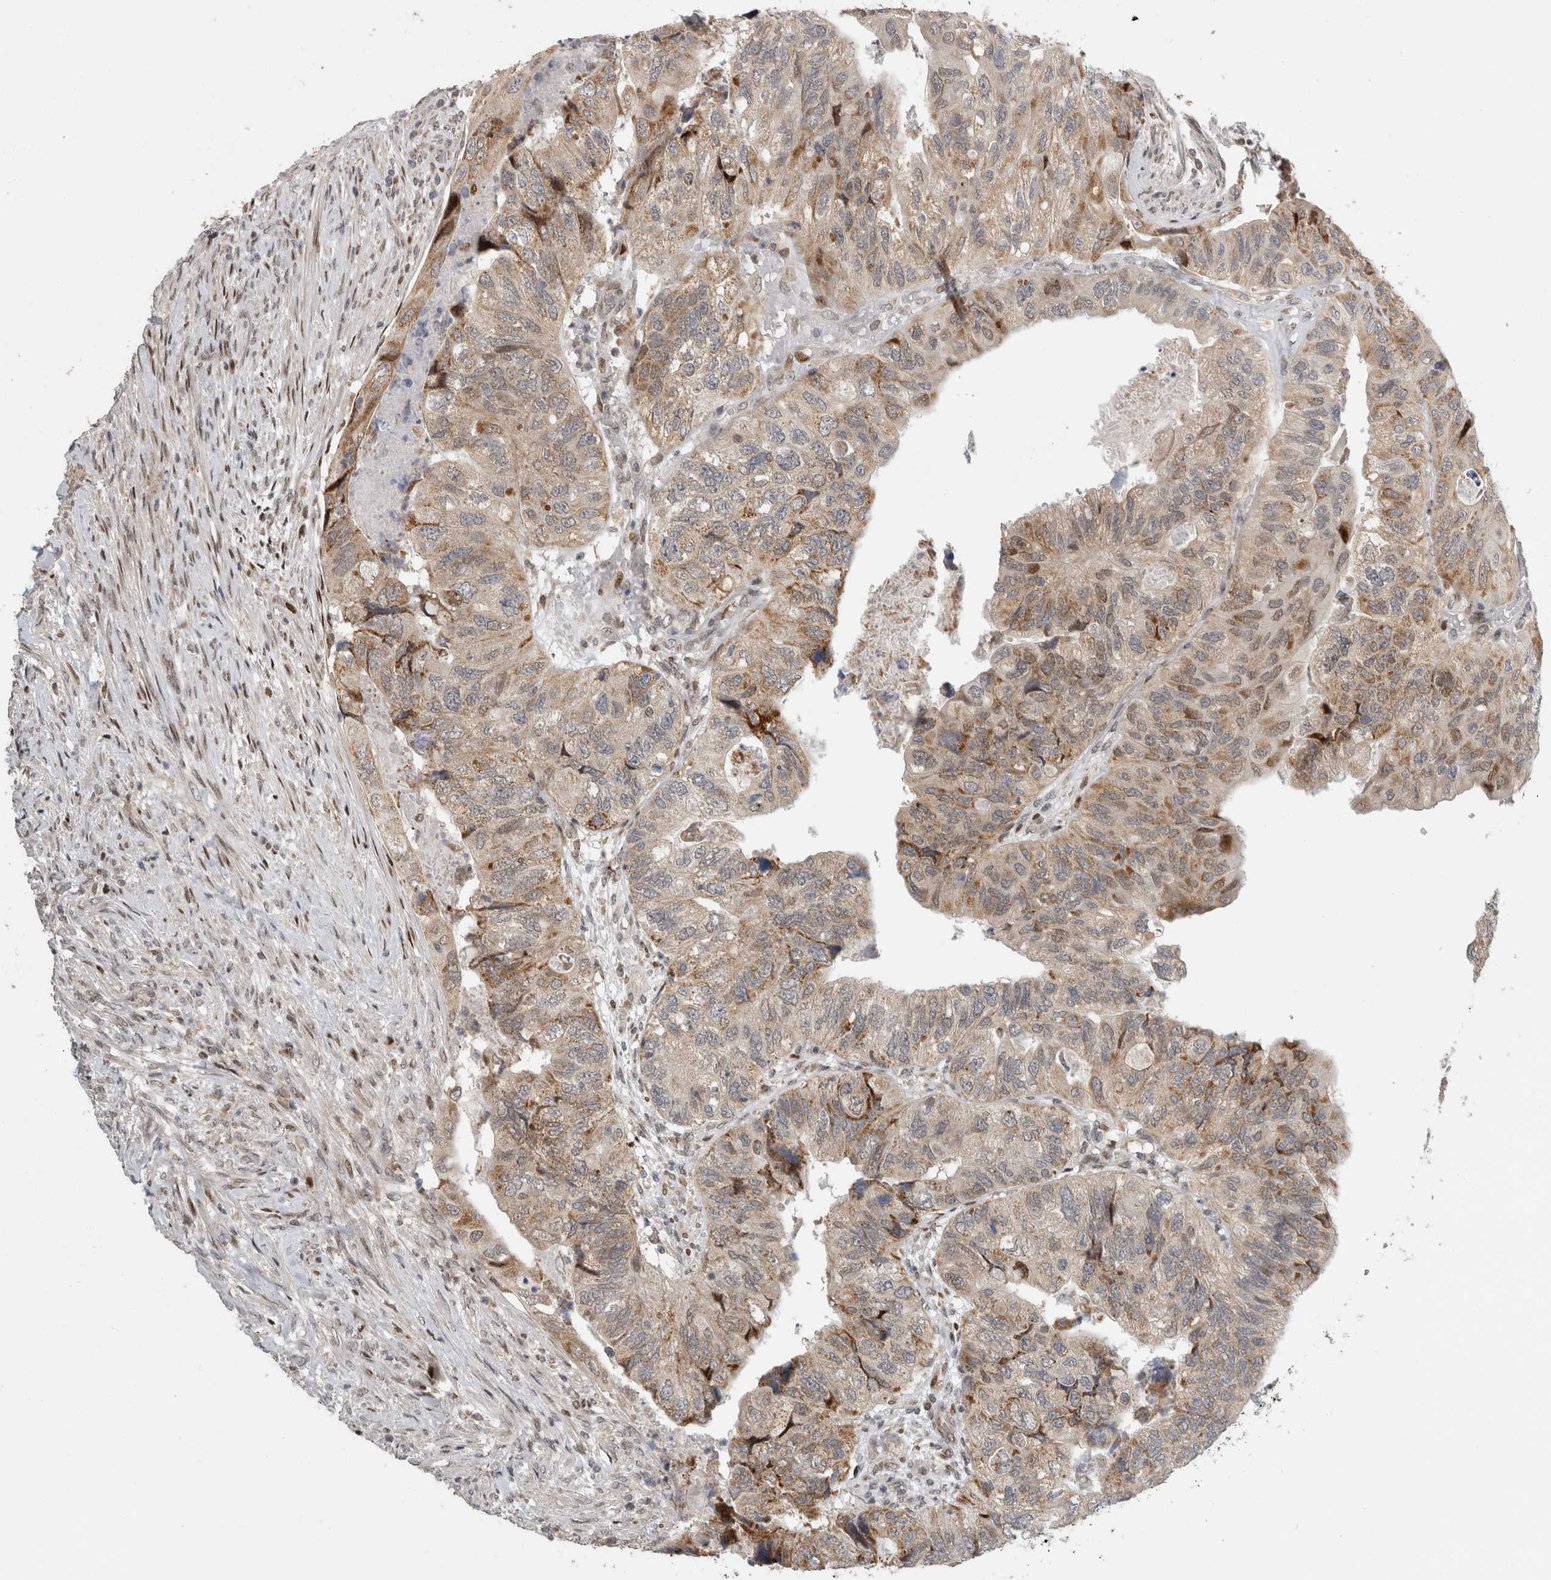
{"staining": {"intensity": "moderate", "quantity": "<25%", "location": "nuclear"}, "tissue": "colorectal cancer", "cell_type": "Tumor cells", "image_type": "cancer", "snomed": [{"axis": "morphology", "description": "Adenocarcinoma, NOS"}, {"axis": "topography", "description": "Rectum"}], "caption": "Immunohistochemical staining of human colorectal adenocarcinoma shows low levels of moderate nuclear protein expression in approximately <25% of tumor cells.", "gene": "C8orf58", "patient": {"sex": "male", "age": 63}}